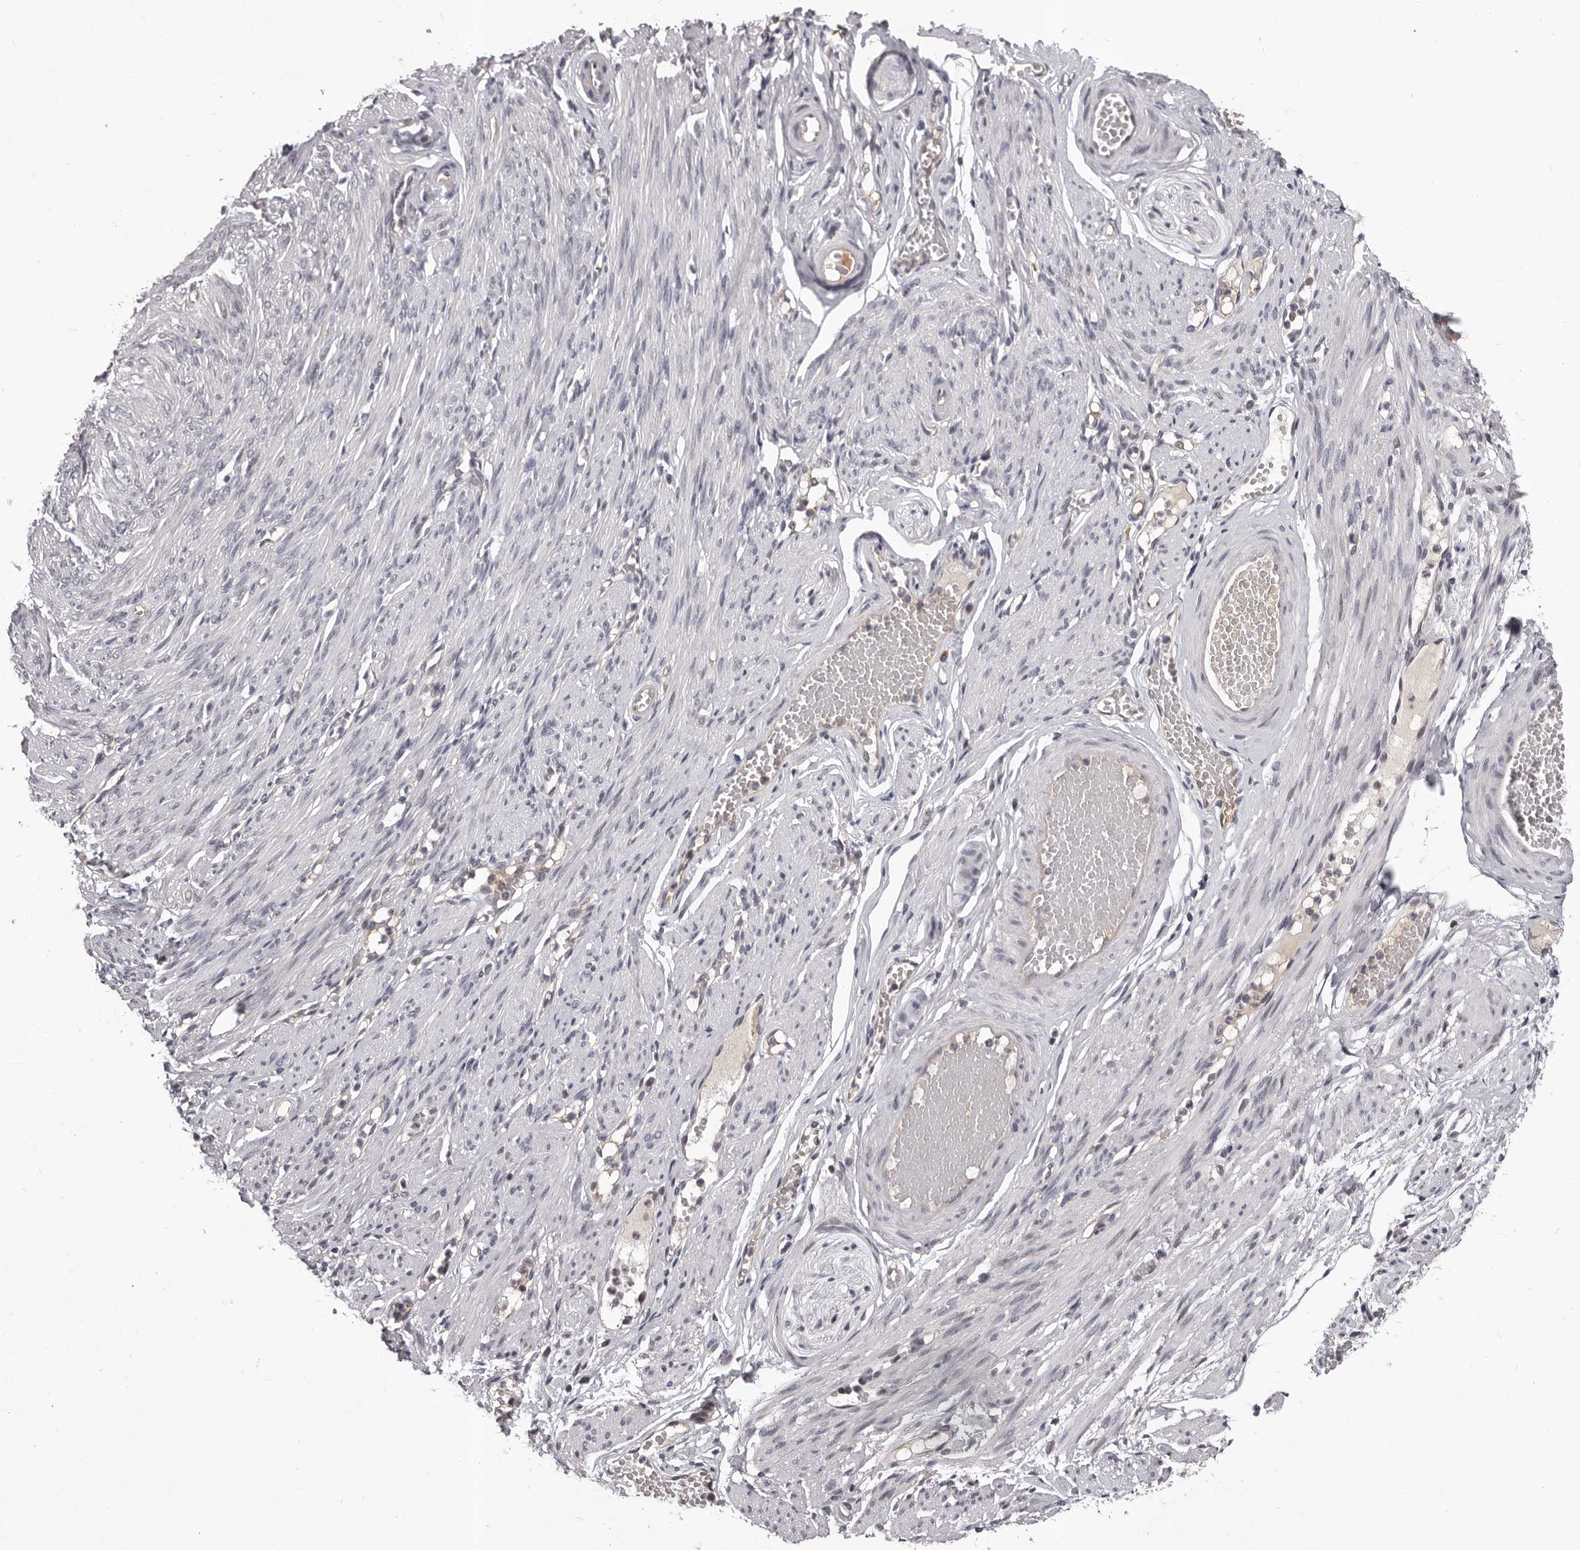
{"staining": {"intensity": "negative", "quantity": "none", "location": "none"}, "tissue": "adipose tissue", "cell_type": "Adipocytes", "image_type": "normal", "snomed": [{"axis": "morphology", "description": "Normal tissue, NOS"}, {"axis": "topography", "description": "Smooth muscle"}, {"axis": "topography", "description": "Peripheral nerve tissue"}], "caption": "Image shows no significant protein expression in adipocytes of benign adipose tissue. (Stains: DAB (3,3'-diaminobenzidine) immunohistochemistry (IHC) with hematoxylin counter stain, Microscopy: brightfield microscopy at high magnification).", "gene": "MED8", "patient": {"sex": "female", "age": 39}}